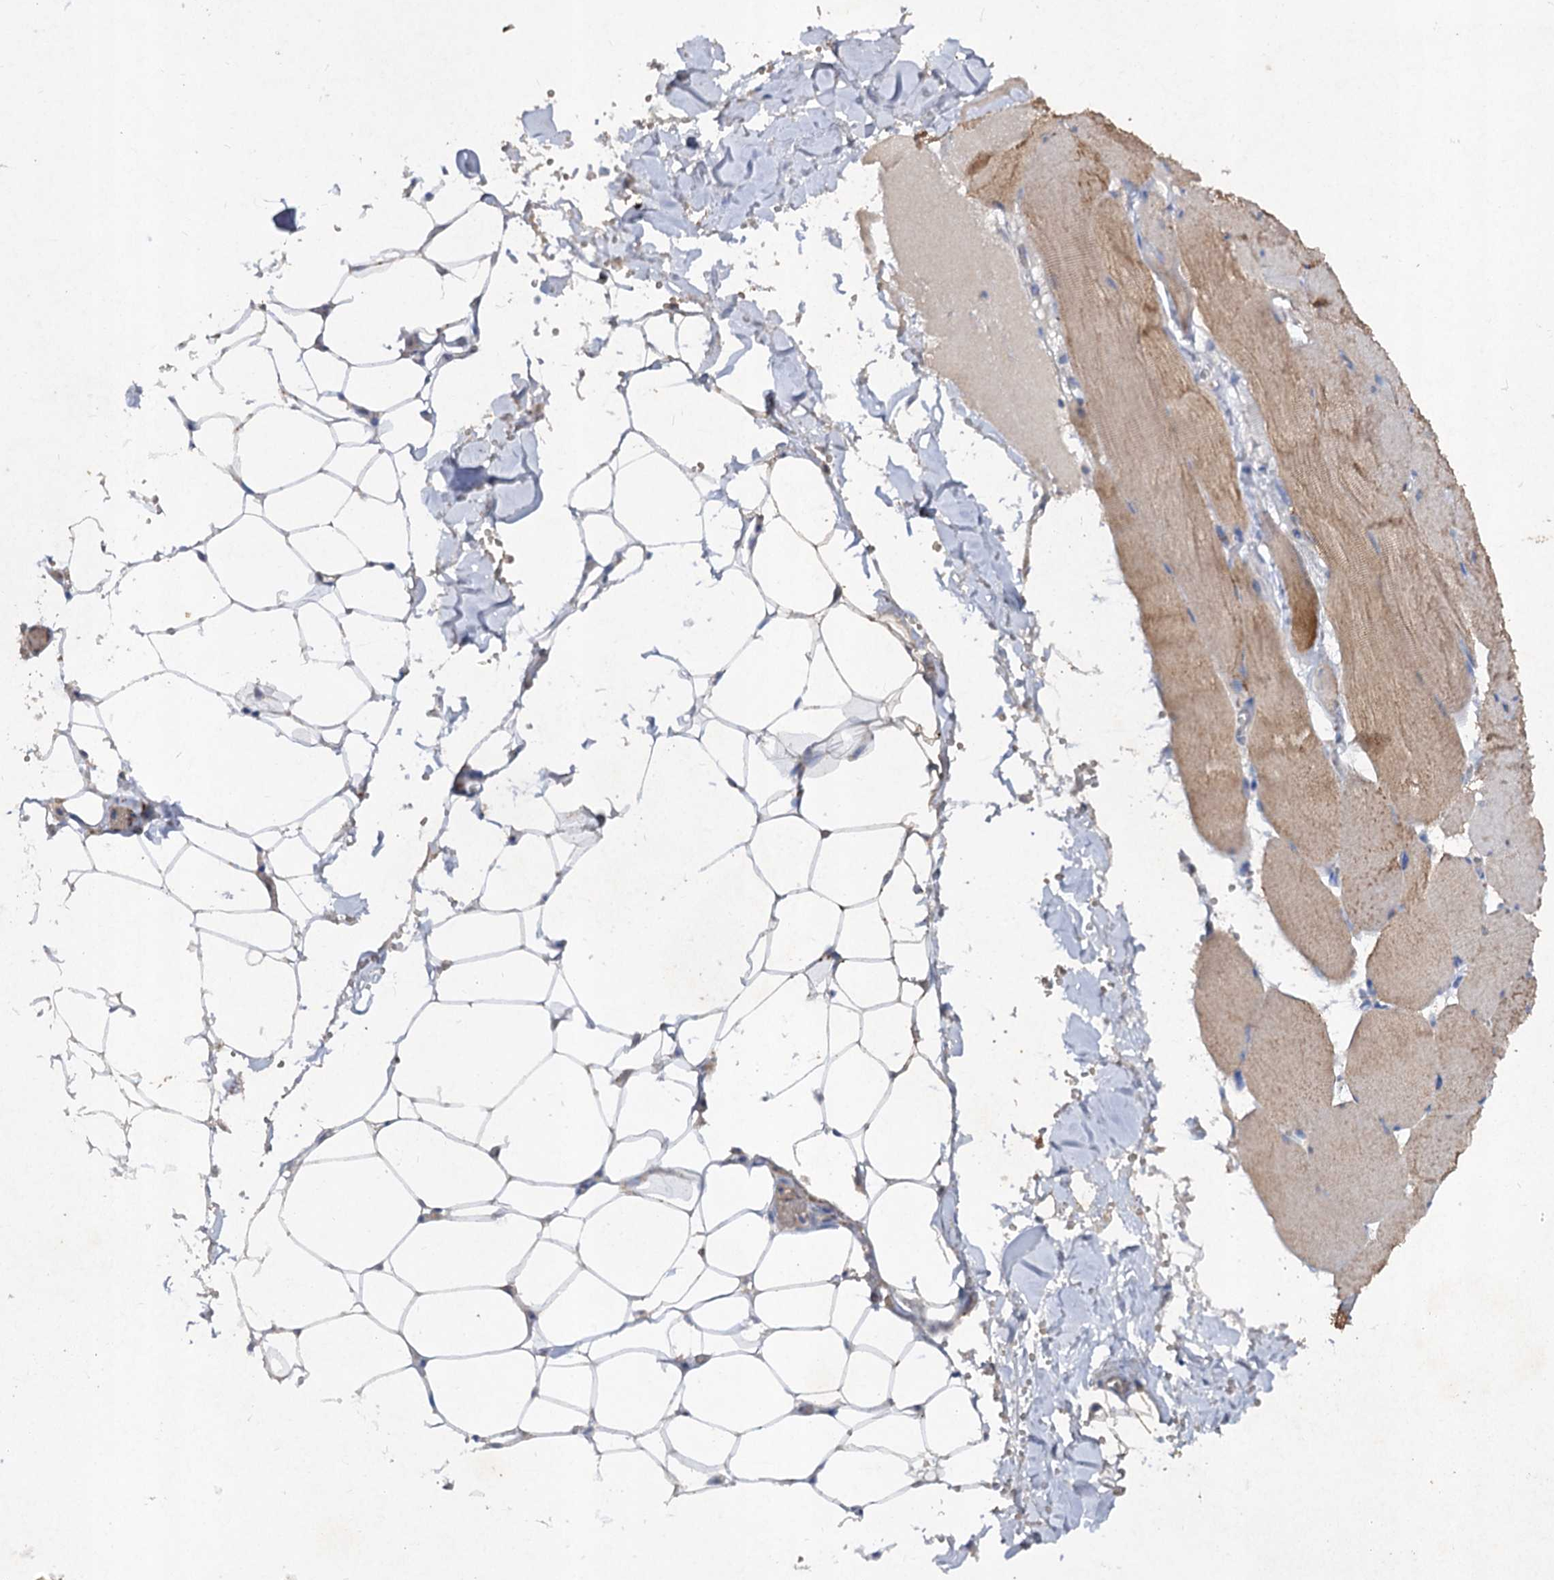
{"staining": {"intensity": "negative", "quantity": "none", "location": "none"}, "tissue": "adipose tissue", "cell_type": "Adipocytes", "image_type": "normal", "snomed": [{"axis": "morphology", "description": "Normal tissue, NOS"}, {"axis": "topography", "description": "Skeletal muscle"}, {"axis": "topography", "description": "Peripheral nerve tissue"}], "caption": "The photomicrograph exhibits no staining of adipocytes in benign adipose tissue.", "gene": "ATP4A", "patient": {"sex": "female", "age": 55}}